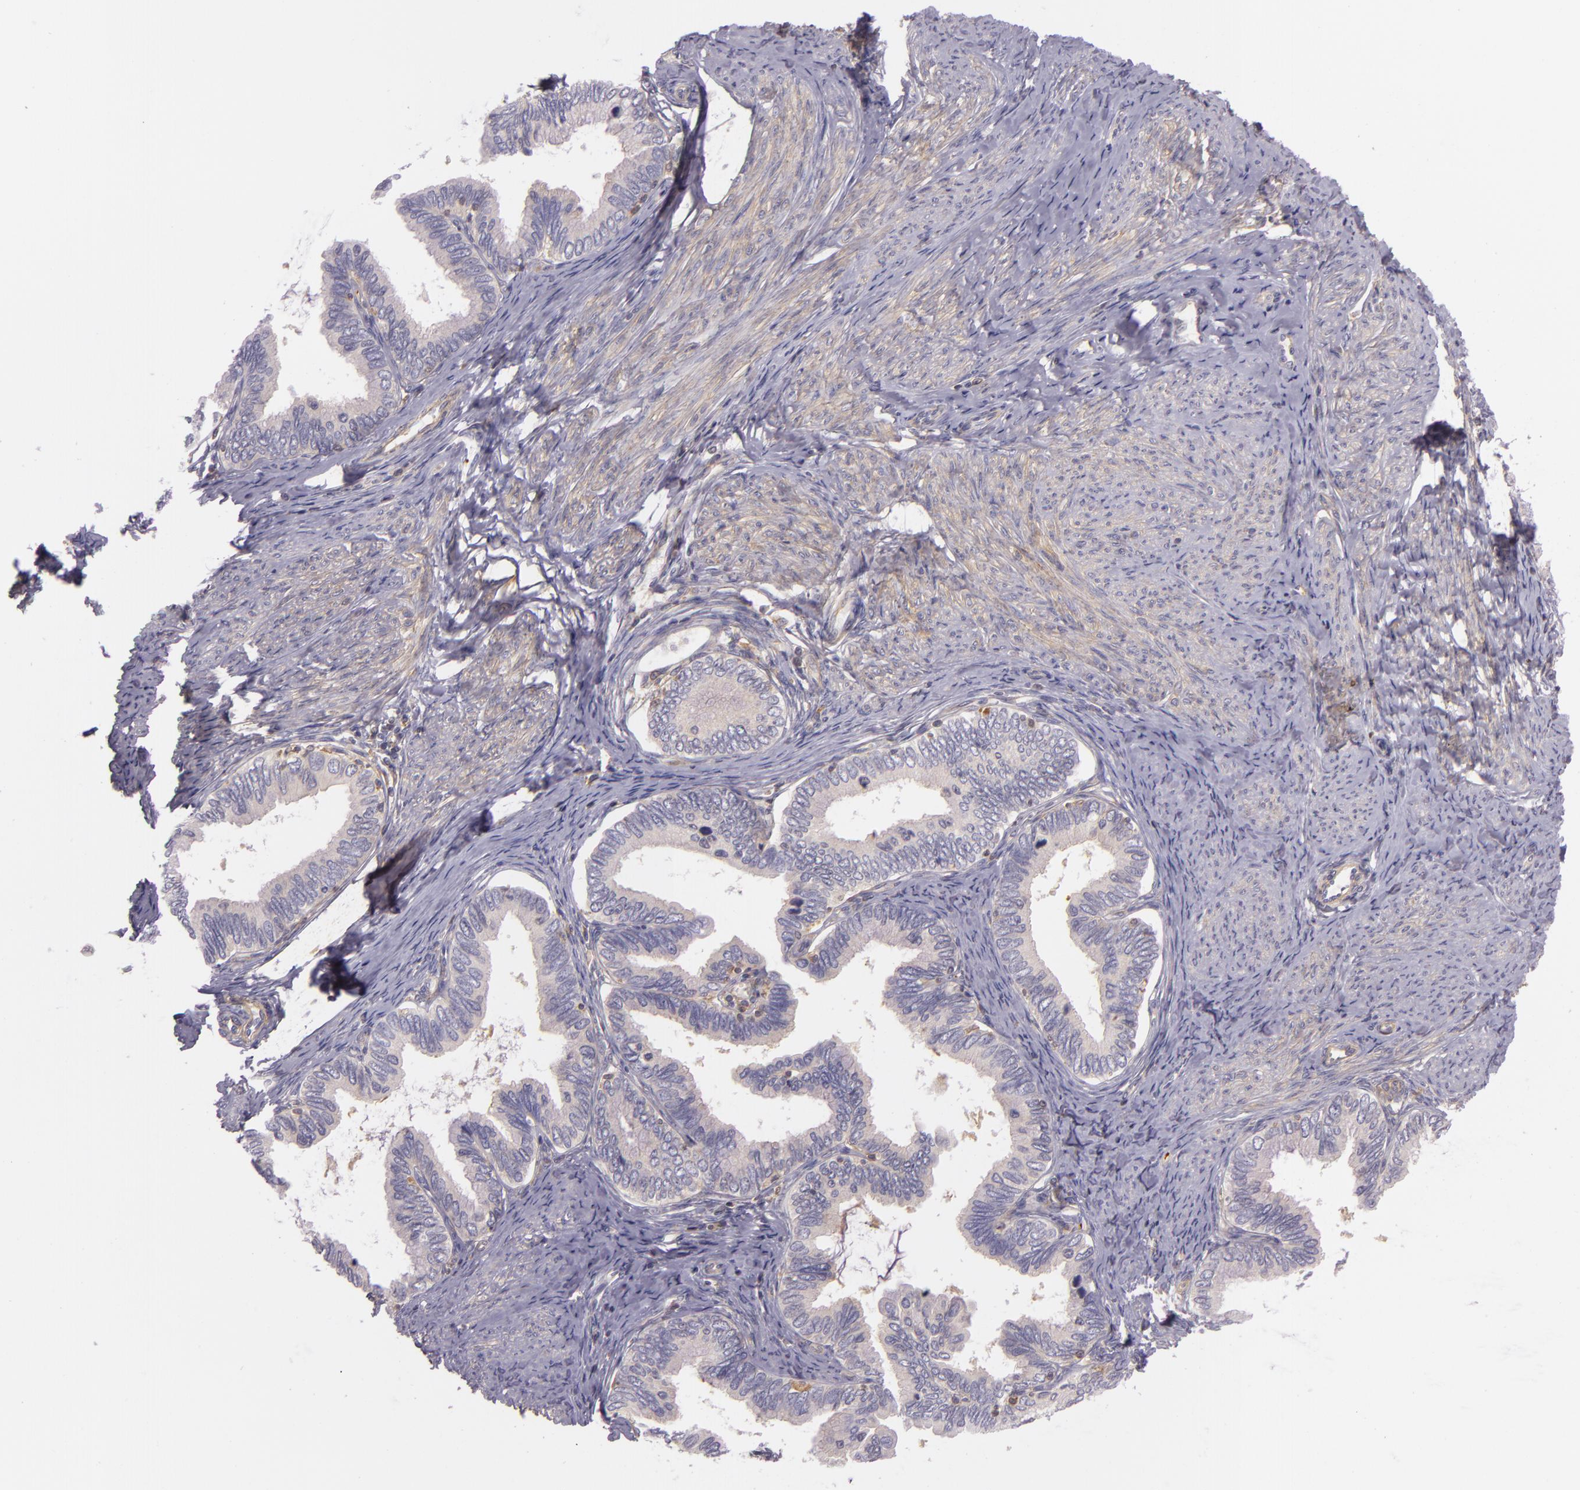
{"staining": {"intensity": "negative", "quantity": "none", "location": "none"}, "tissue": "cervical cancer", "cell_type": "Tumor cells", "image_type": "cancer", "snomed": [{"axis": "morphology", "description": "Adenocarcinoma, NOS"}, {"axis": "topography", "description": "Cervix"}], "caption": "Tumor cells show no significant staining in cervical adenocarcinoma.", "gene": "TLN1", "patient": {"sex": "female", "age": 49}}